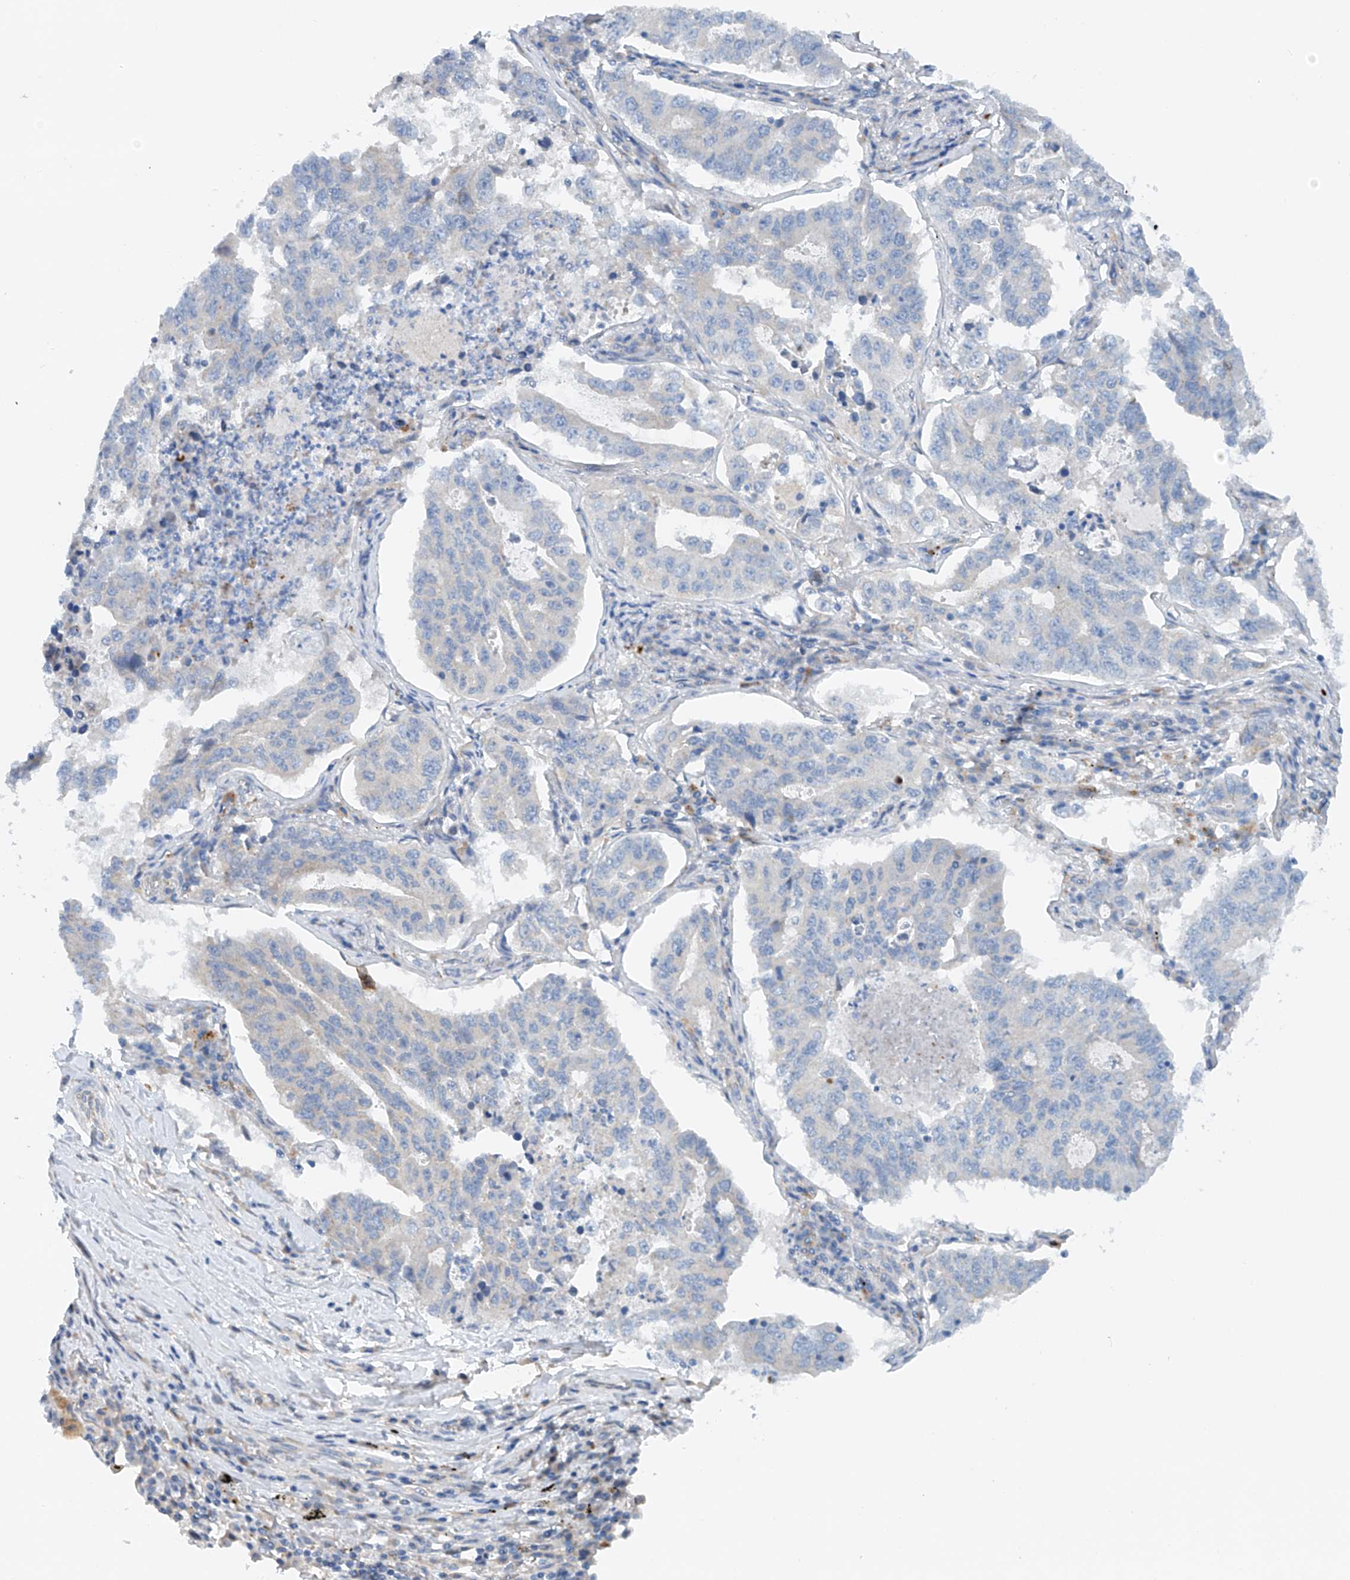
{"staining": {"intensity": "negative", "quantity": "none", "location": "none"}, "tissue": "lung cancer", "cell_type": "Tumor cells", "image_type": "cancer", "snomed": [{"axis": "morphology", "description": "Adenocarcinoma, NOS"}, {"axis": "topography", "description": "Lung"}], "caption": "IHC micrograph of human adenocarcinoma (lung) stained for a protein (brown), which exhibits no staining in tumor cells. The staining is performed using DAB brown chromogen with nuclei counter-stained in using hematoxylin.", "gene": "CEP85L", "patient": {"sex": "female", "age": 51}}